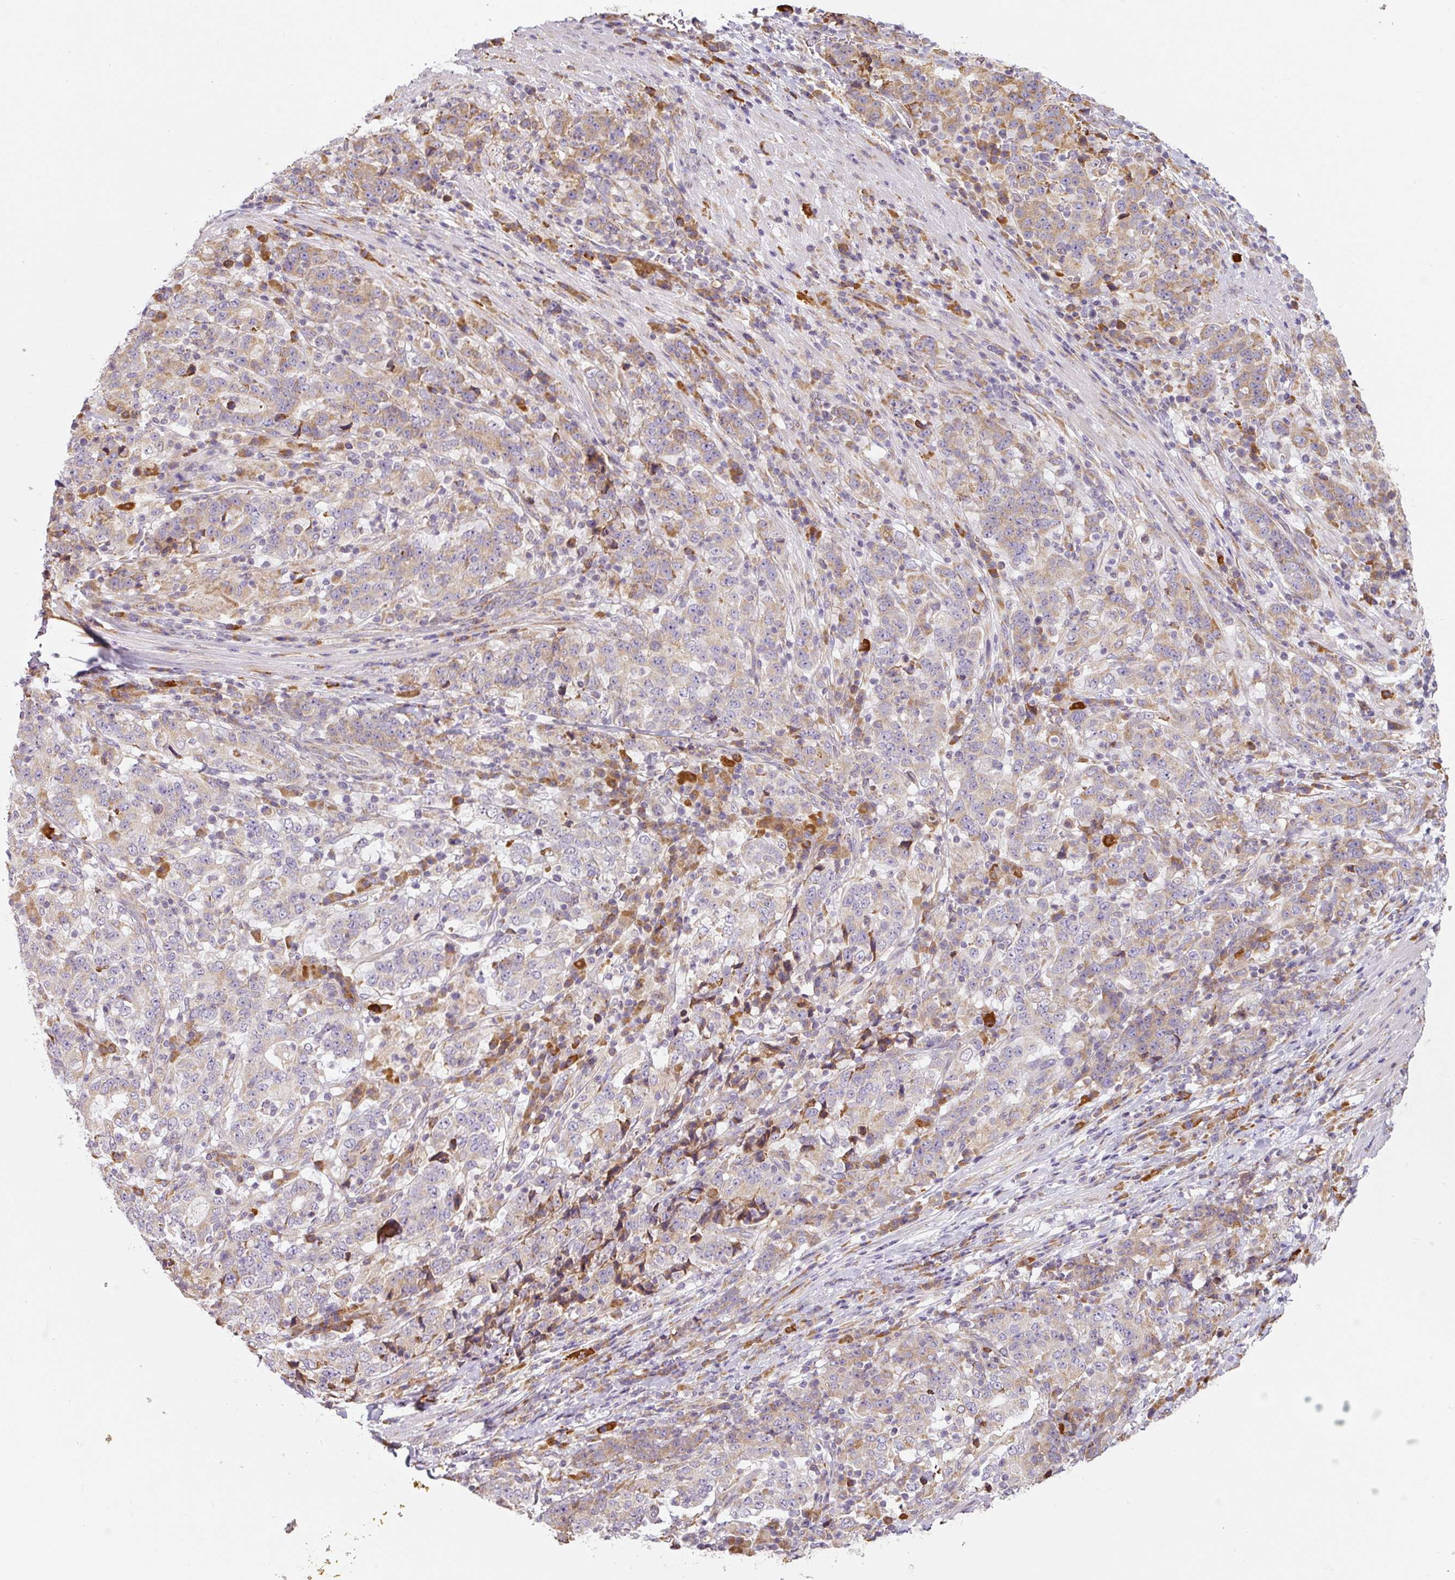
{"staining": {"intensity": "moderate", "quantity": "<25%", "location": "cytoplasmic/membranous"}, "tissue": "stomach cancer", "cell_type": "Tumor cells", "image_type": "cancer", "snomed": [{"axis": "morphology", "description": "Adenocarcinoma, NOS"}, {"axis": "topography", "description": "Stomach"}], "caption": "Stomach cancer was stained to show a protein in brown. There is low levels of moderate cytoplasmic/membranous expression in approximately <25% of tumor cells.", "gene": "MORN4", "patient": {"sex": "male", "age": 59}}